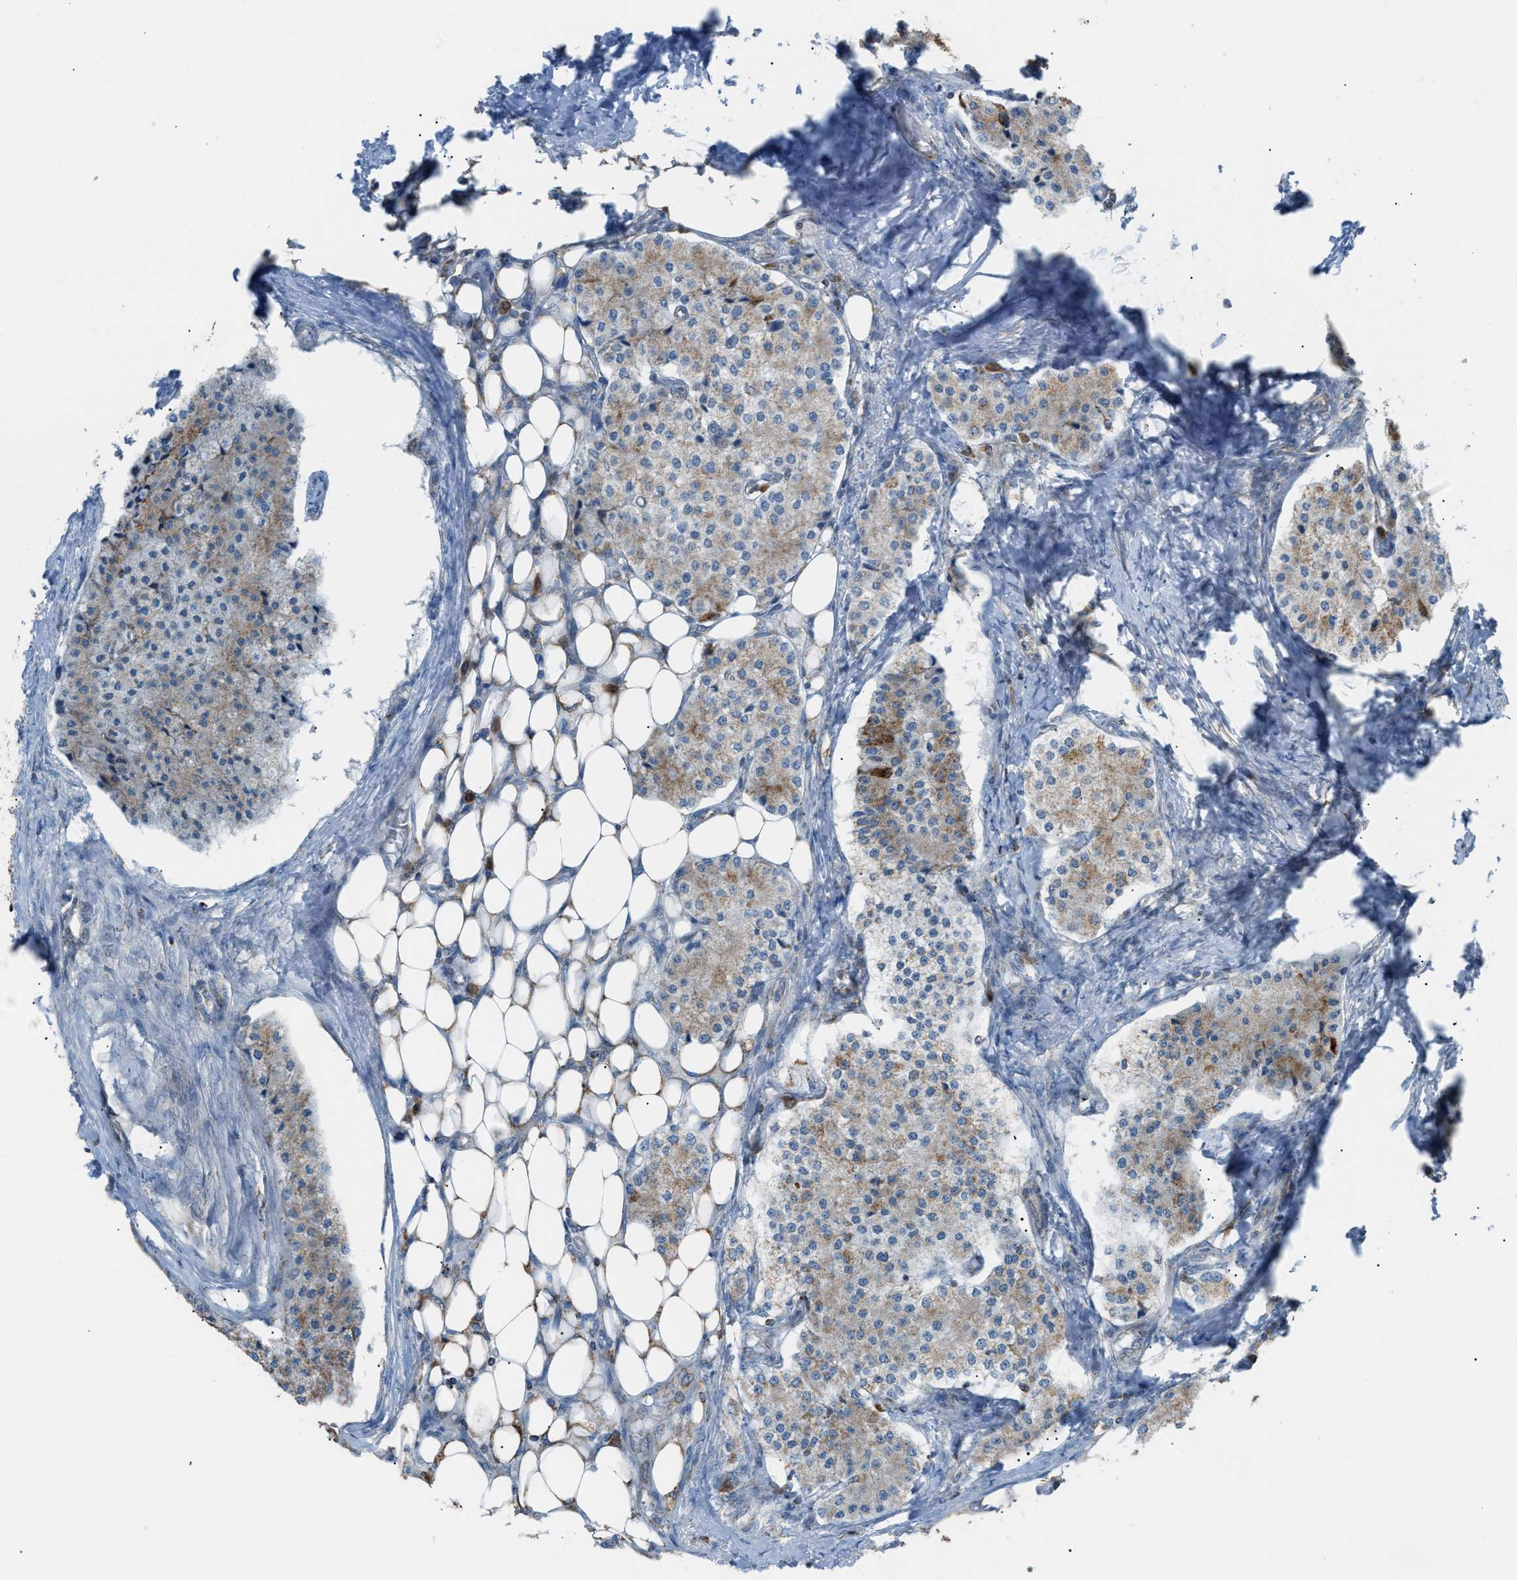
{"staining": {"intensity": "weak", "quantity": ">75%", "location": "cytoplasmic/membranous"}, "tissue": "carcinoid", "cell_type": "Tumor cells", "image_type": "cancer", "snomed": [{"axis": "morphology", "description": "Carcinoid, malignant, NOS"}, {"axis": "topography", "description": "Colon"}], "caption": "Carcinoid tissue demonstrates weak cytoplasmic/membranous staining in about >75% of tumor cells", "gene": "SRM", "patient": {"sex": "female", "age": 52}}